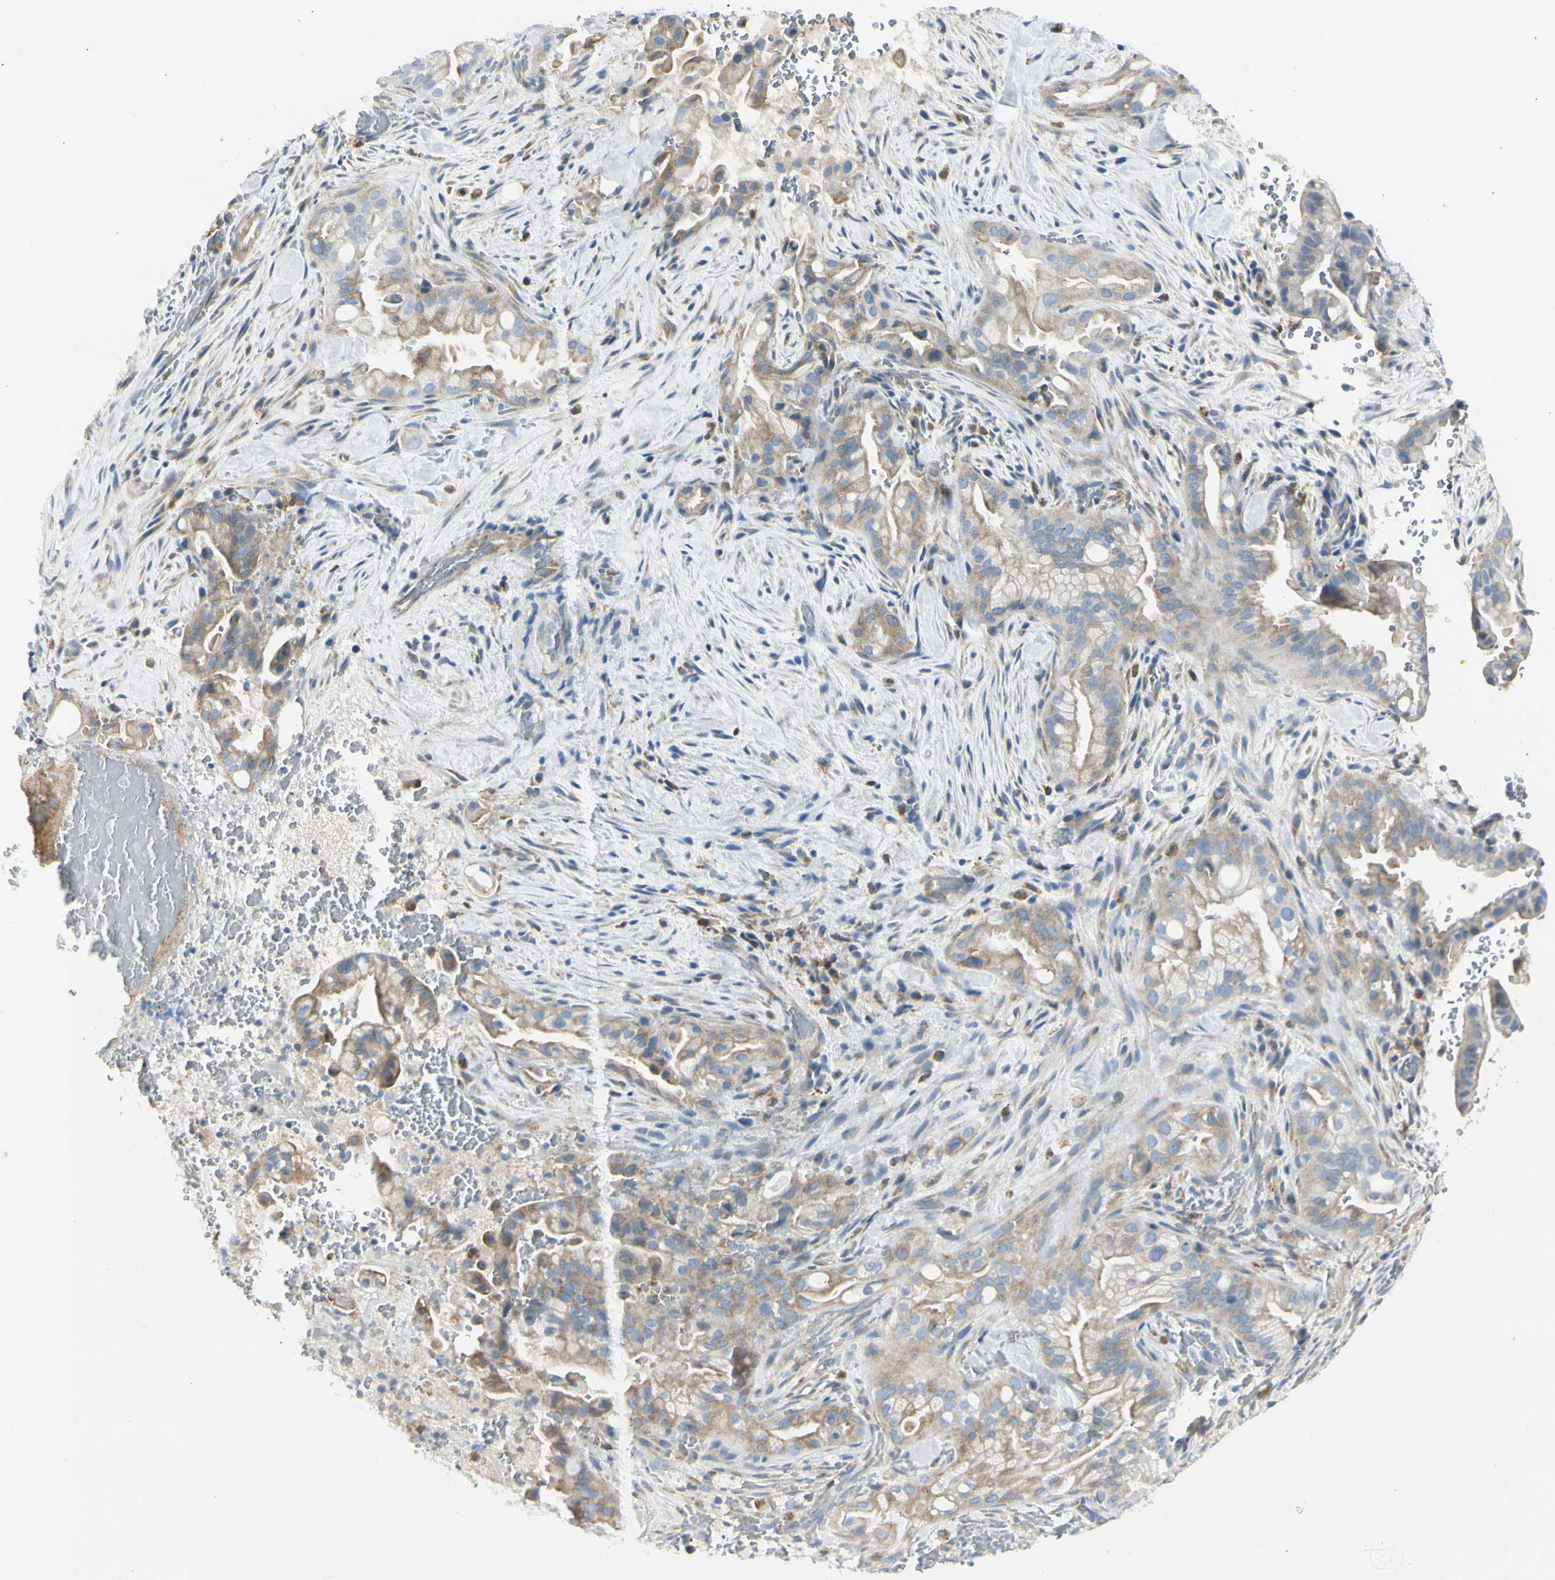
{"staining": {"intensity": "weak", "quantity": ">75%", "location": "cytoplasmic/membranous,nuclear"}, "tissue": "liver cancer", "cell_type": "Tumor cells", "image_type": "cancer", "snomed": [{"axis": "morphology", "description": "Cholangiocarcinoma"}, {"axis": "topography", "description": "Liver"}], "caption": "A histopathology image of human liver cholangiocarcinoma stained for a protein shows weak cytoplasmic/membranous and nuclear brown staining in tumor cells.", "gene": "TNFSF11", "patient": {"sex": "female", "age": 68}}